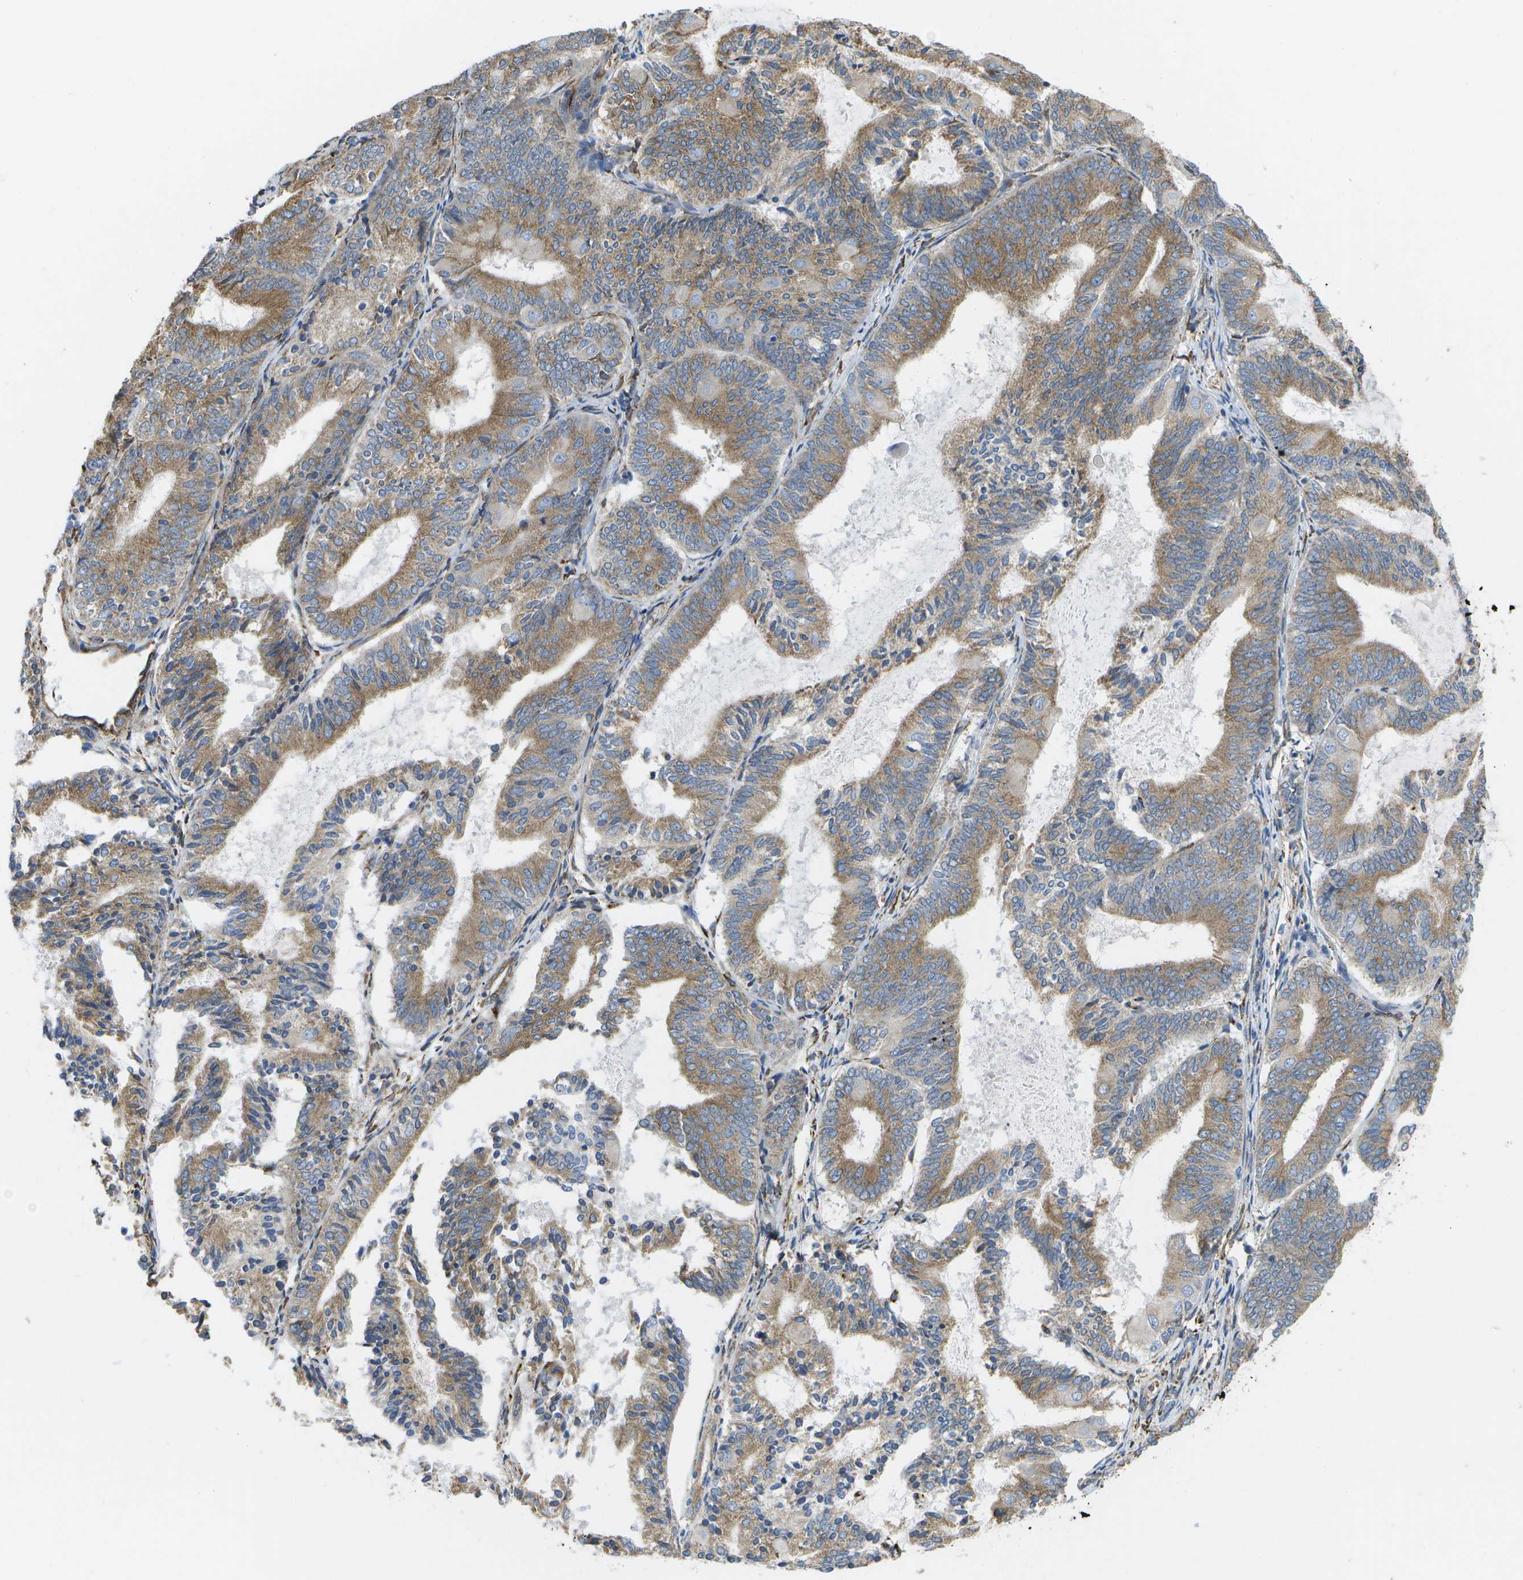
{"staining": {"intensity": "moderate", "quantity": ">75%", "location": "cytoplasmic/membranous"}, "tissue": "endometrial cancer", "cell_type": "Tumor cells", "image_type": "cancer", "snomed": [{"axis": "morphology", "description": "Adenocarcinoma, NOS"}, {"axis": "topography", "description": "Endometrium"}], "caption": "Protein staining by immunohistochemistry (IHC) demonstrates moderate cytoplasmic/membranous expression in about >75% of tumor cells in endometrial adenocarcinoma. Using DAB (brown) and hematoxylin (blue) stains, captured at high magnification using brightfield microscopy.", "gene": "ZDHHC17", "patient": {"sex": "female", "age": 81}}